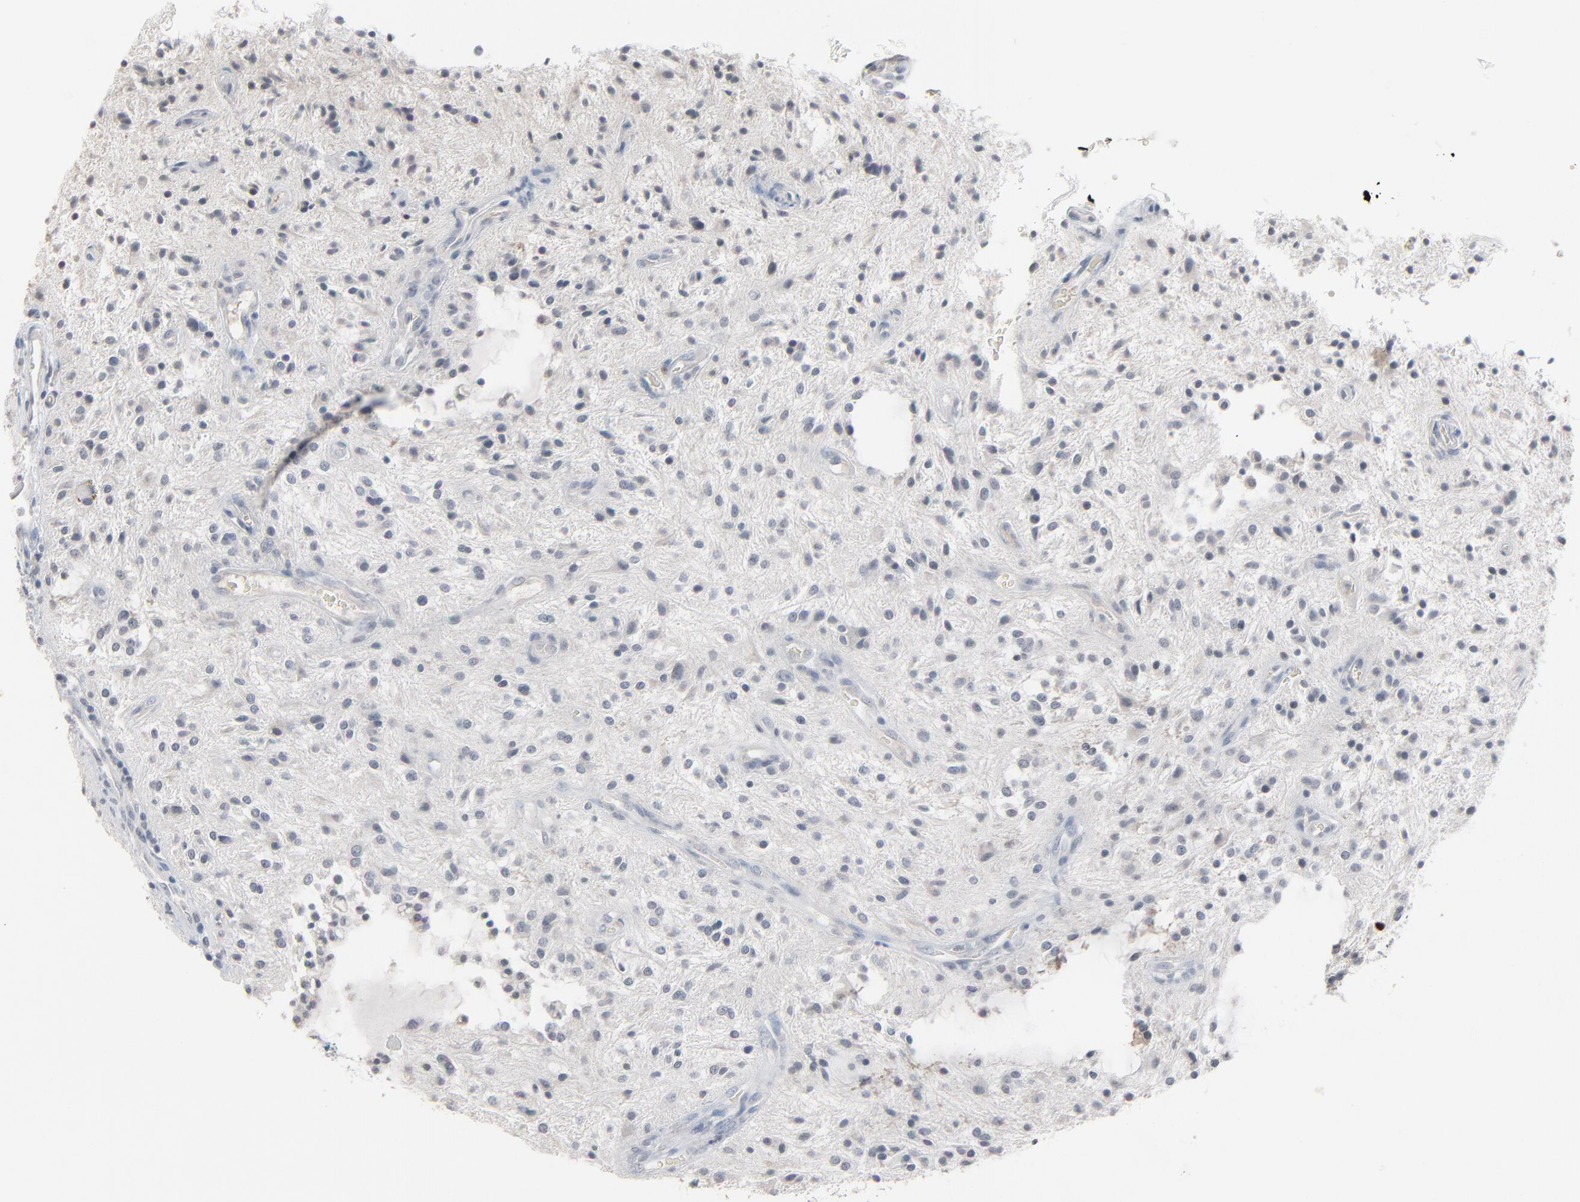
{"staining": {"intensity": "negative", "quantity": "none", "location": "none"}, "tissue": "glioma", "cell_type": "Tumor cells", "image_type": "cancer", "snomed": [{"axis": "morphology", "description": "Glioma, malignant, NOS"}, {"axis": "topography", "description": "Cerebellum"}], "caption": "A high-resolution photomicrograph shows immunohistochemistry (IHC) staining of glioma (malignant), which displays no significant staining in tumor cells. (DAB immunohistochemistry (IHC) visualized using brightfield microscopy, high magnification).", "gene": "SAGE1", "patient": {"sex": "female", "age": 10}}